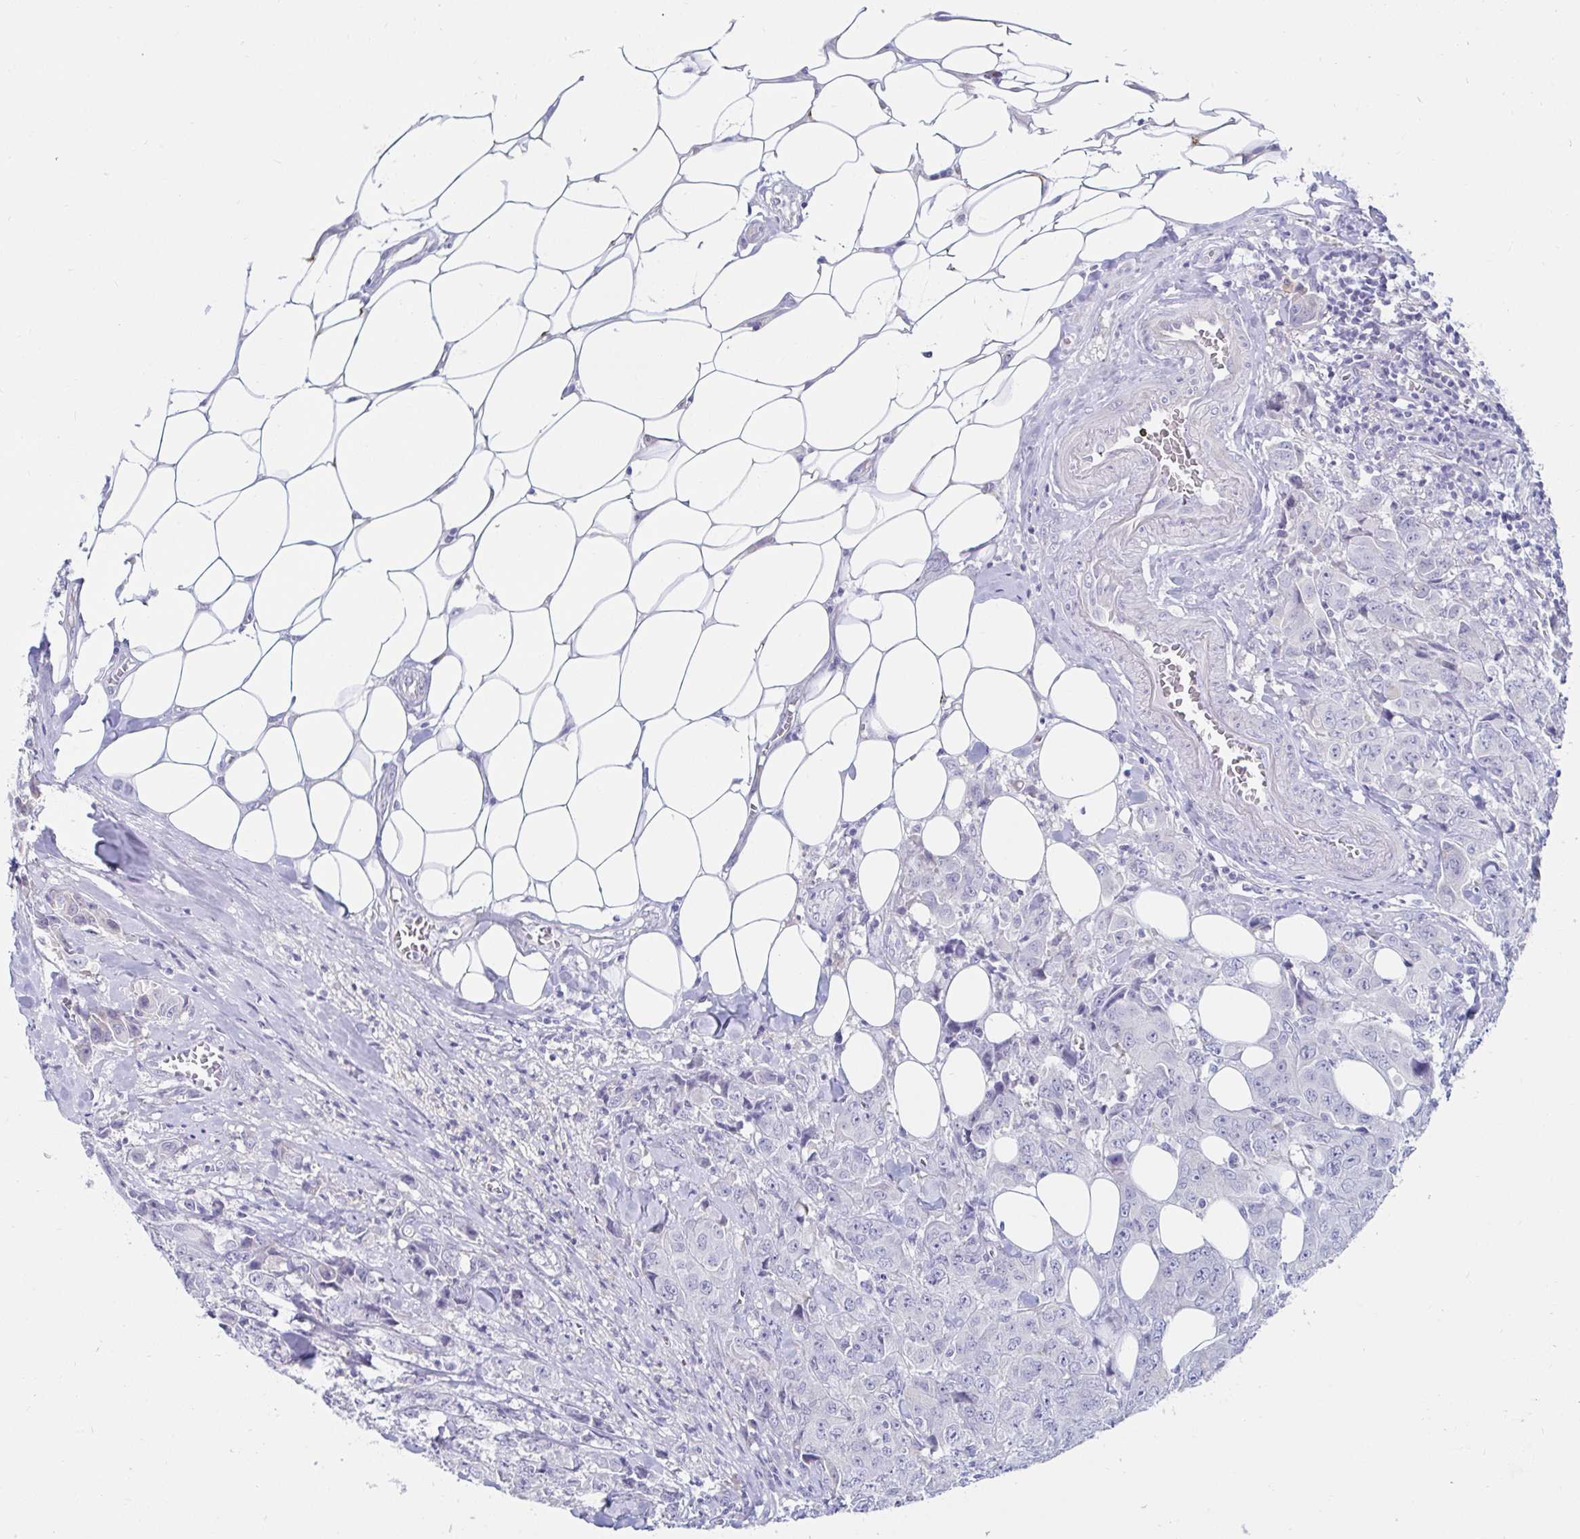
{"staining": {"intensity": "negative", "quantity": "none", "location": "none"}, "tissue": "breast cancer", "cell_type": "Tumor cells", "image_type": "cancer", "snomed": [{"axis": "morphology", "description": "Normal tissue, NOS"}, {"axis": "morphology", "description": "Duct carcinoma"}, {"axis": "topography", "description": "Breast"}], "caption": "High power microscopy image of an immunohistochemistry histopathology image of breast invasive ductal carcinoma, revealing no significant expression in tumor cells.", "gene": "C4orf17", "patient": {"sex": "female", "age": 43}}